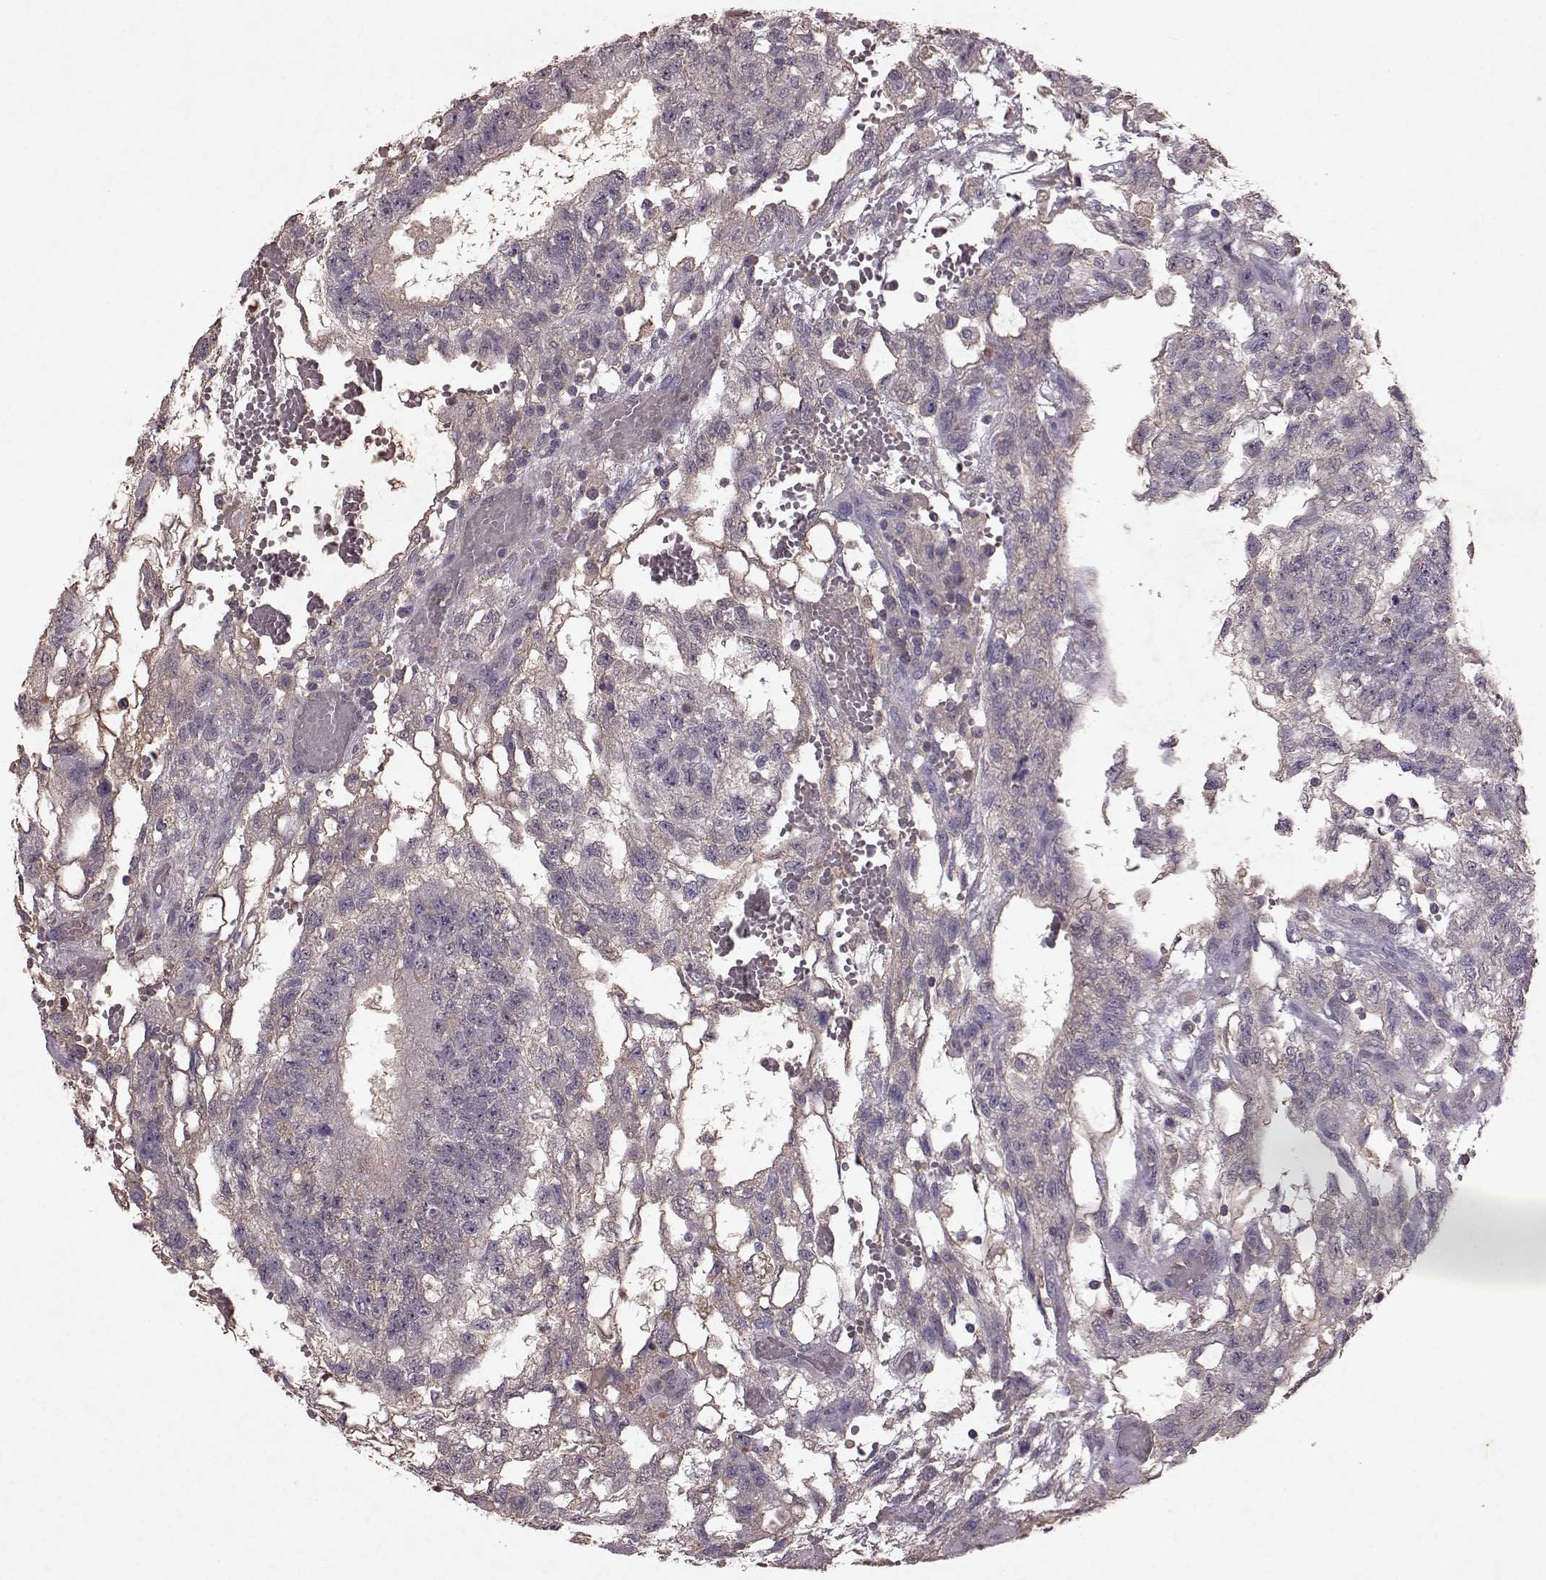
{"staining": {"intensity": "negative", "quantity": "none", "location": "none"}, "tissue": "testis cancer", "cell_type": "Tumor cells", "image_type": "cancer", "snomed": [{"axis": "morphology", "description": "Carcinoma, Embryonal, NOS"}, {"axis": "topography", "description": "Testis"}], "caption": "An IHC photomicrograph of testis embryonal carcinoma is shown. There is no staining in tumor cells of testis embryonal carcinoma.", "gene": "FRRS1L", "patient": {"sex": "male", "age": 32}}